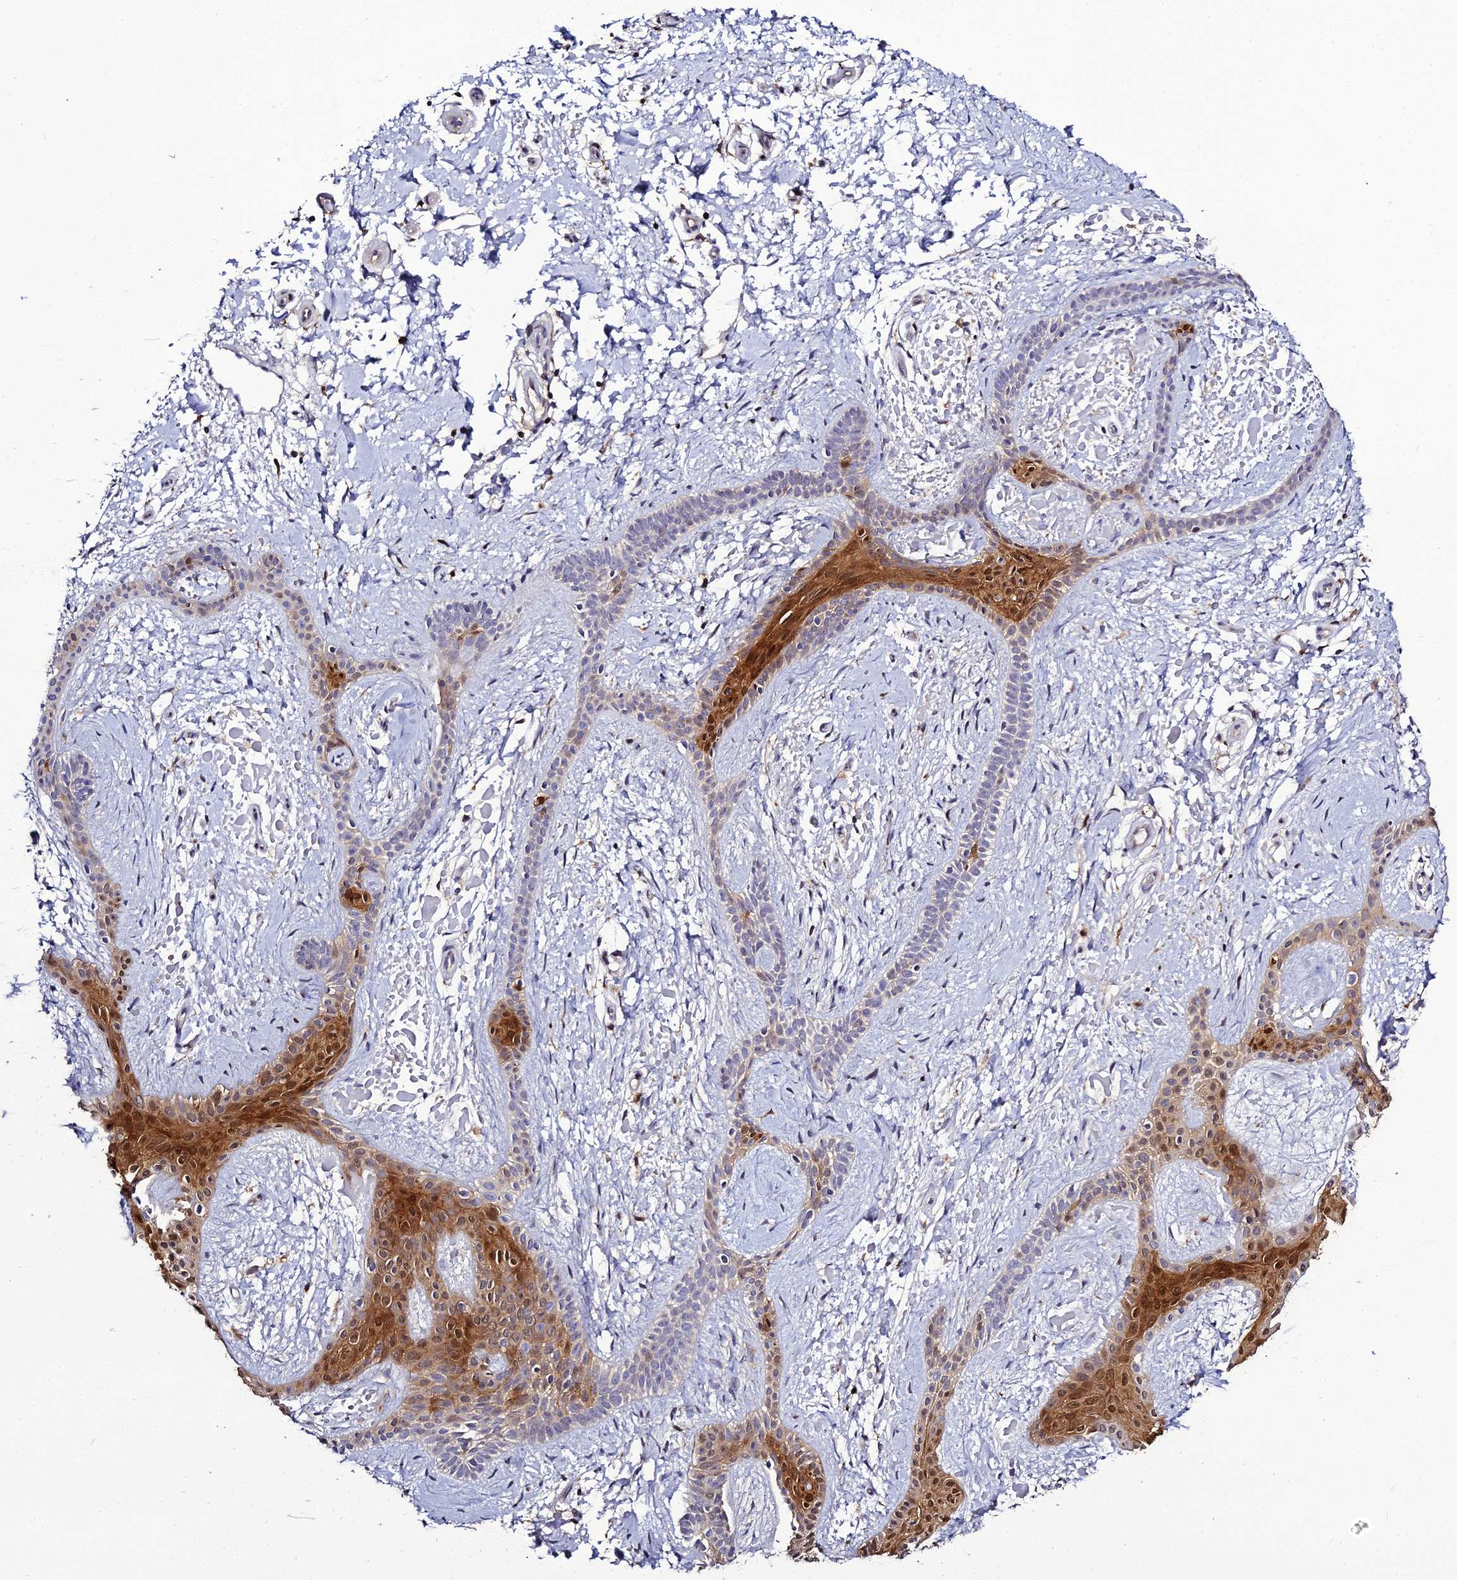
{"staining": {"intensity": "moderate", "quantity": "25%-75%", "location": "cytoplasmic/membranous"}, "tissue": "skin cancer", "cell_type": "Tumor cells", "image_type": "cancer", "snomed": [{"axis": "morphology", "description": "Basal cell carcinoma"}, {"axis": "topography", "description": "Skin"}], "caption": "High-magnification brightfield microscopy of skin cancer (basal cell carcinoma) stained with DAB (3,3'-diaminobenzidine) (brown) and counterstained with hematoxylin (blue). tumor cells exhibit moderate cytoplasmic/membranous positivity is appreciated in about25%-75% of cells.", "gene": "IL4I1", "patient": {"sex": "male", "age": 78}}